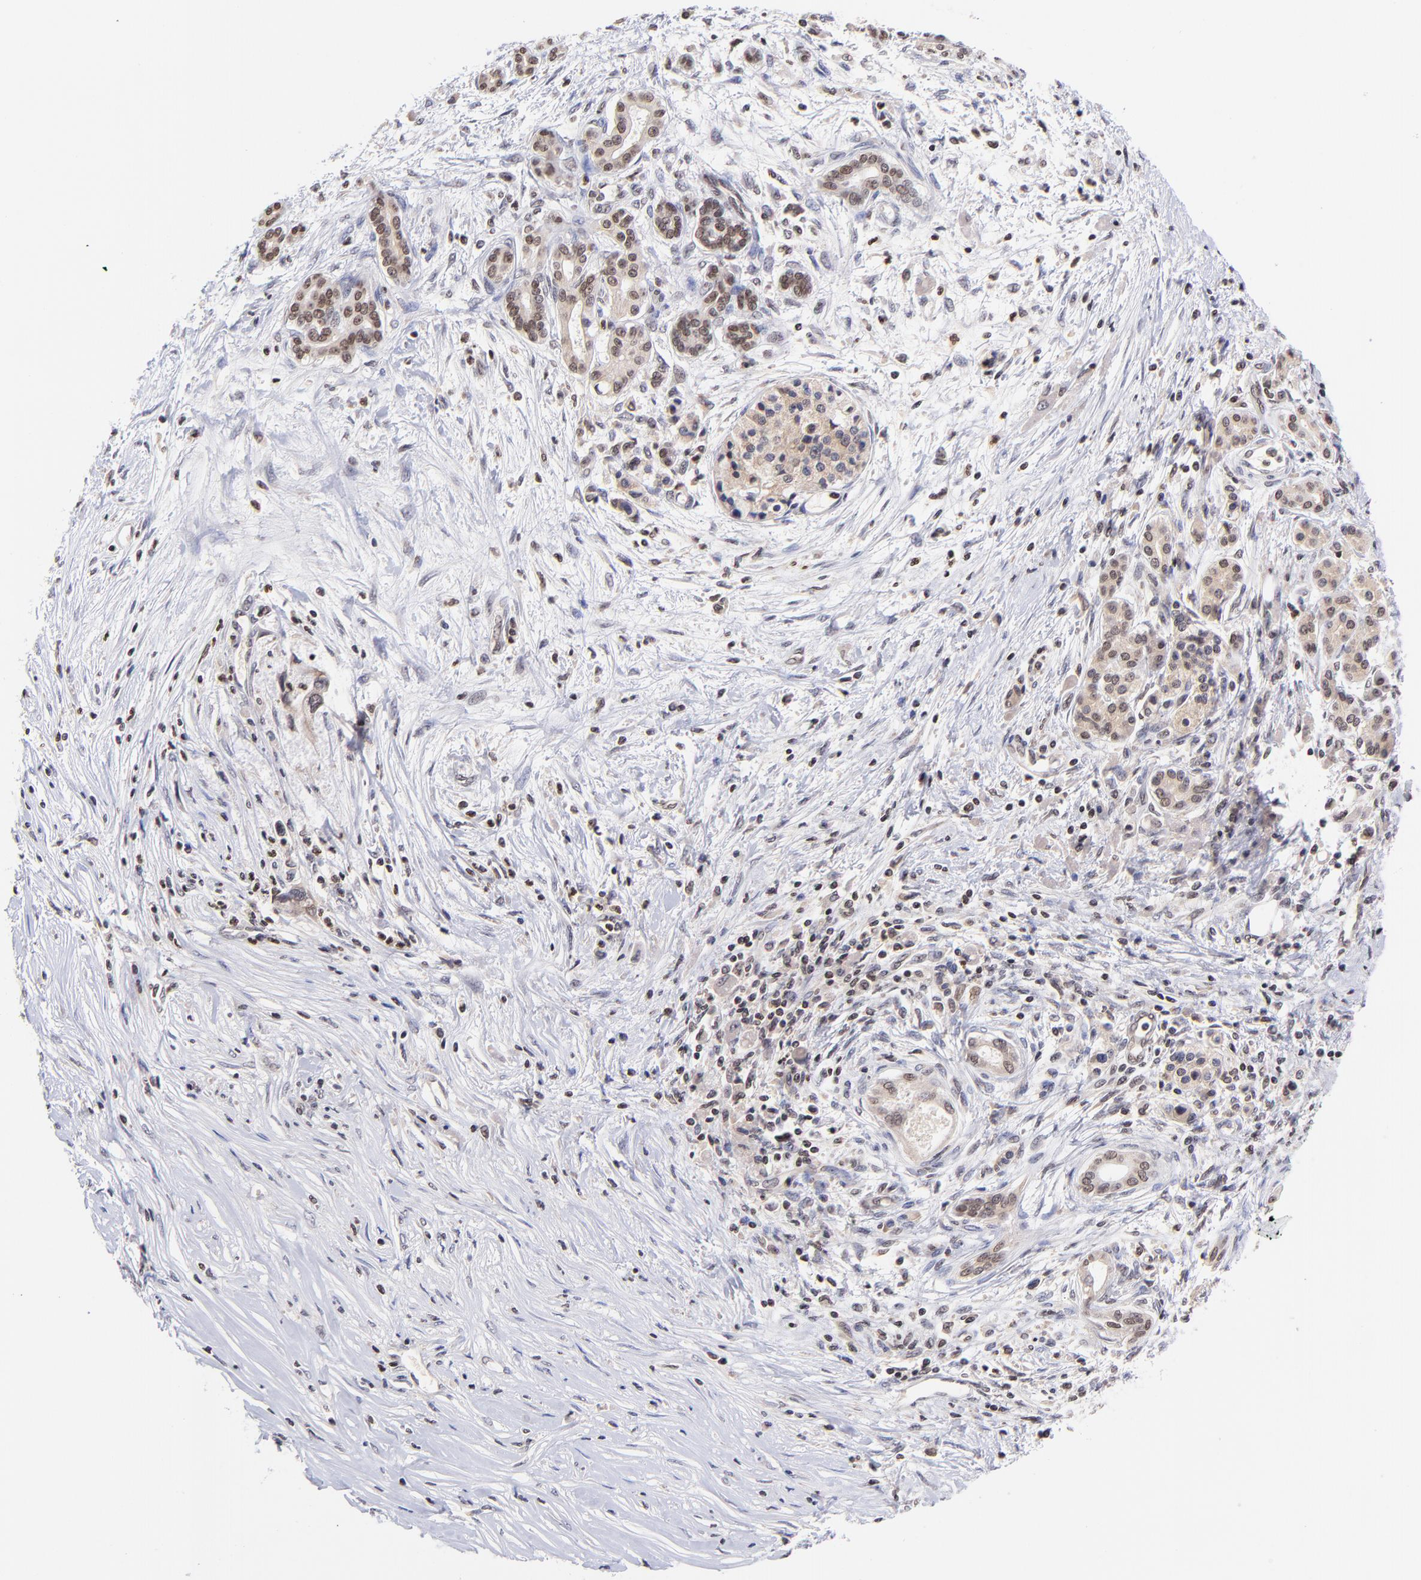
{"staining": {"intensity": "moderate", "quantity": ">75%", "location": "cytoplasmic/membranous,nuclear"}, "tissue": "pancreatic cancer", "cell_type": "Tumor cells", "image_type": "cancer", "snomed": [{"axis": "morphology", "description": "Adenocarcinoma, NOS"}, {"axis": "topography", "description": "Pancreas"}], "caption": "About >75% of tumor cells in human pancreatic adenocarcinoma reveal moderate cytoplasmic/membranous and nuclear protein expression as visualized by brown immunohistochemical staining.", "gene": "WDR25", "patient": {"sex": "female", "age": 59}}